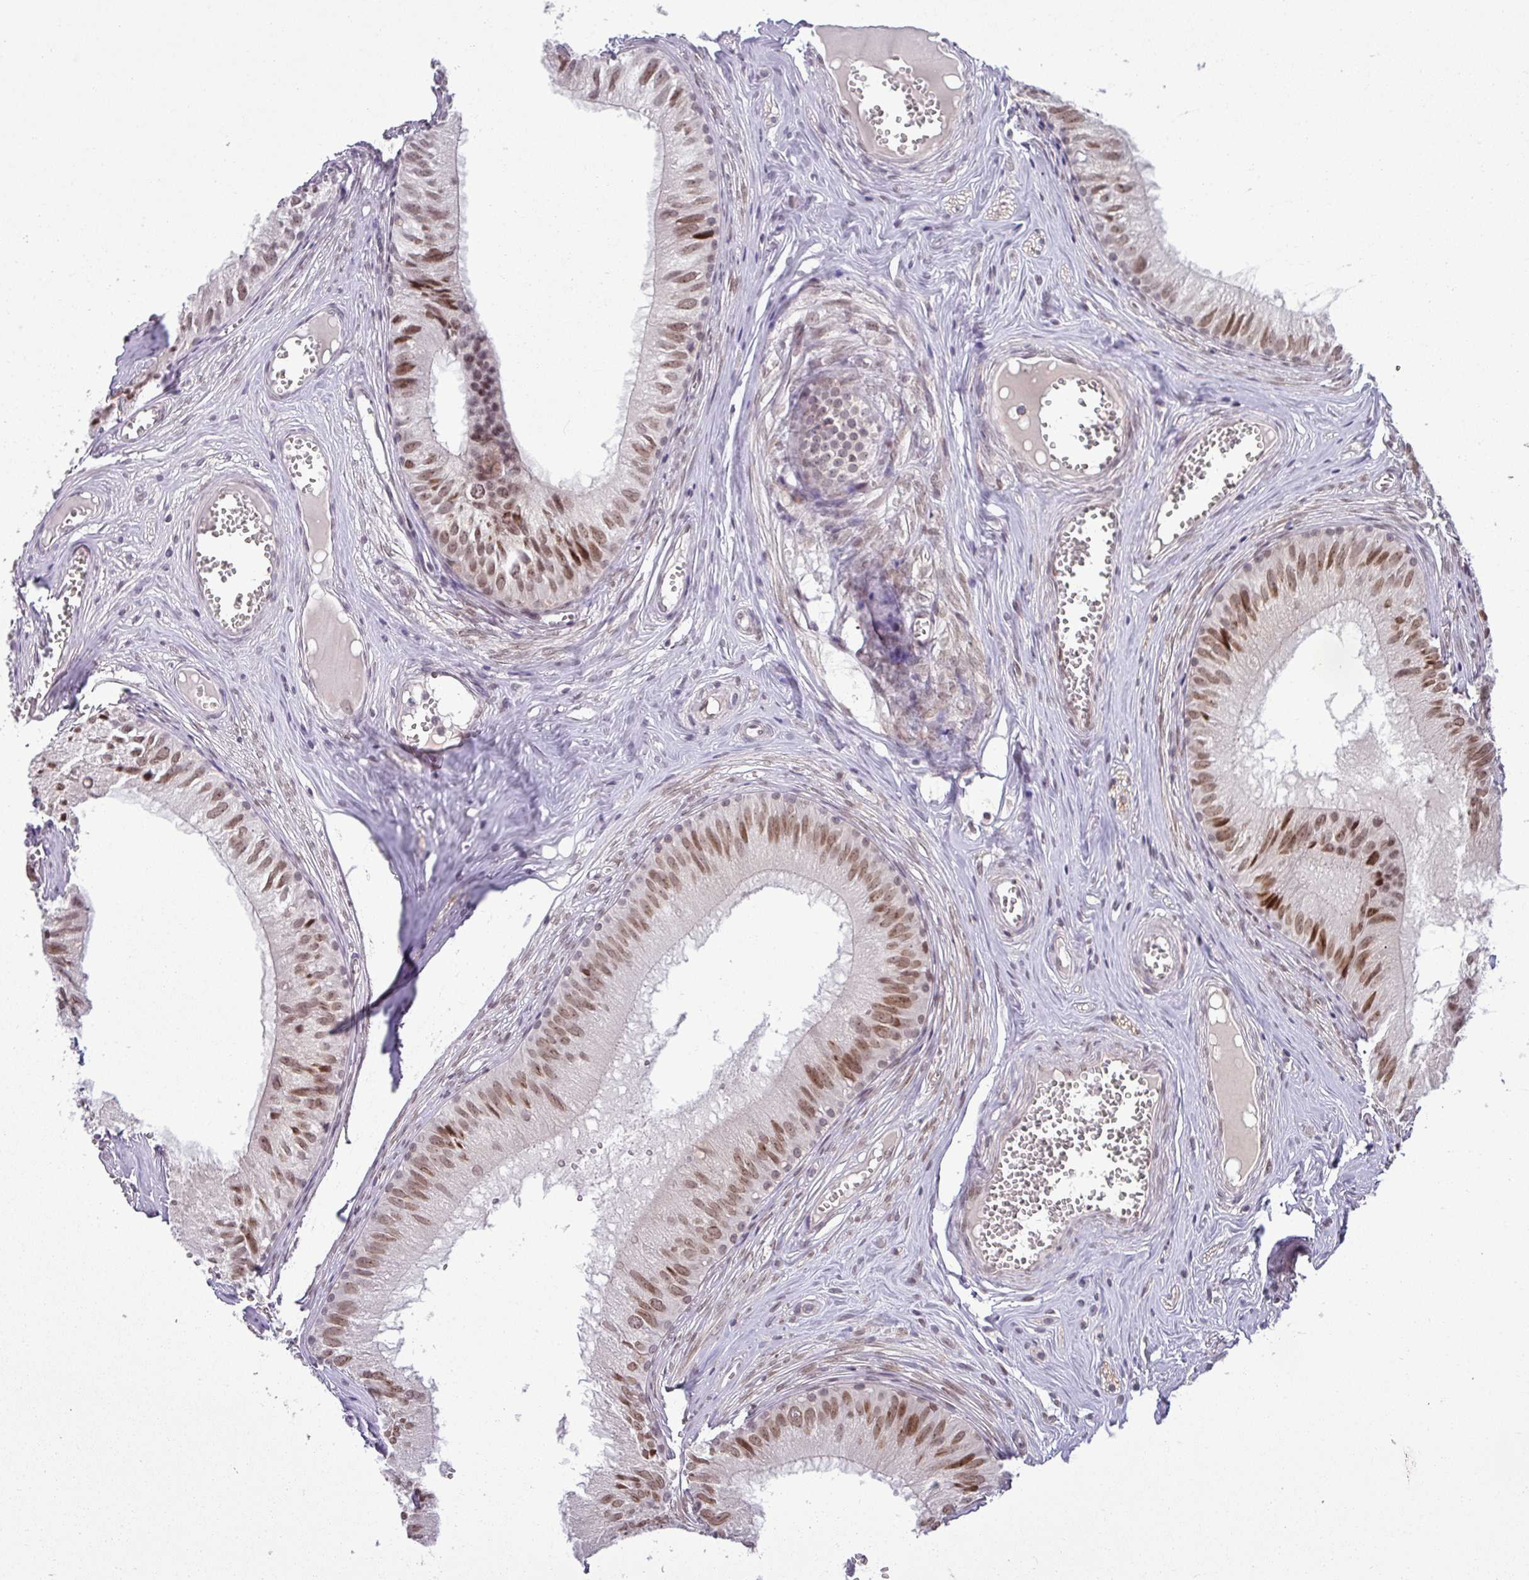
{"staining": {"intensity": "moderate", "quantity": ">75%", "location": "nuclear"}, "tissue": "epididymis", "cell_type": "Glandular cells", "image_type": "normal", "snomed": [{"axis": "morphology", "description": "Normal tissue, NOS"}, {"axis": "topography", "description": "Epididymis"}], "caption": "Immunohistochemical staining of benign human epididymis demonstrates moderate nuclear protein staining in approximately >75% of glandular cells.", "gene": "PTPN20", "patient": {"sex": "male", "age": 31}}